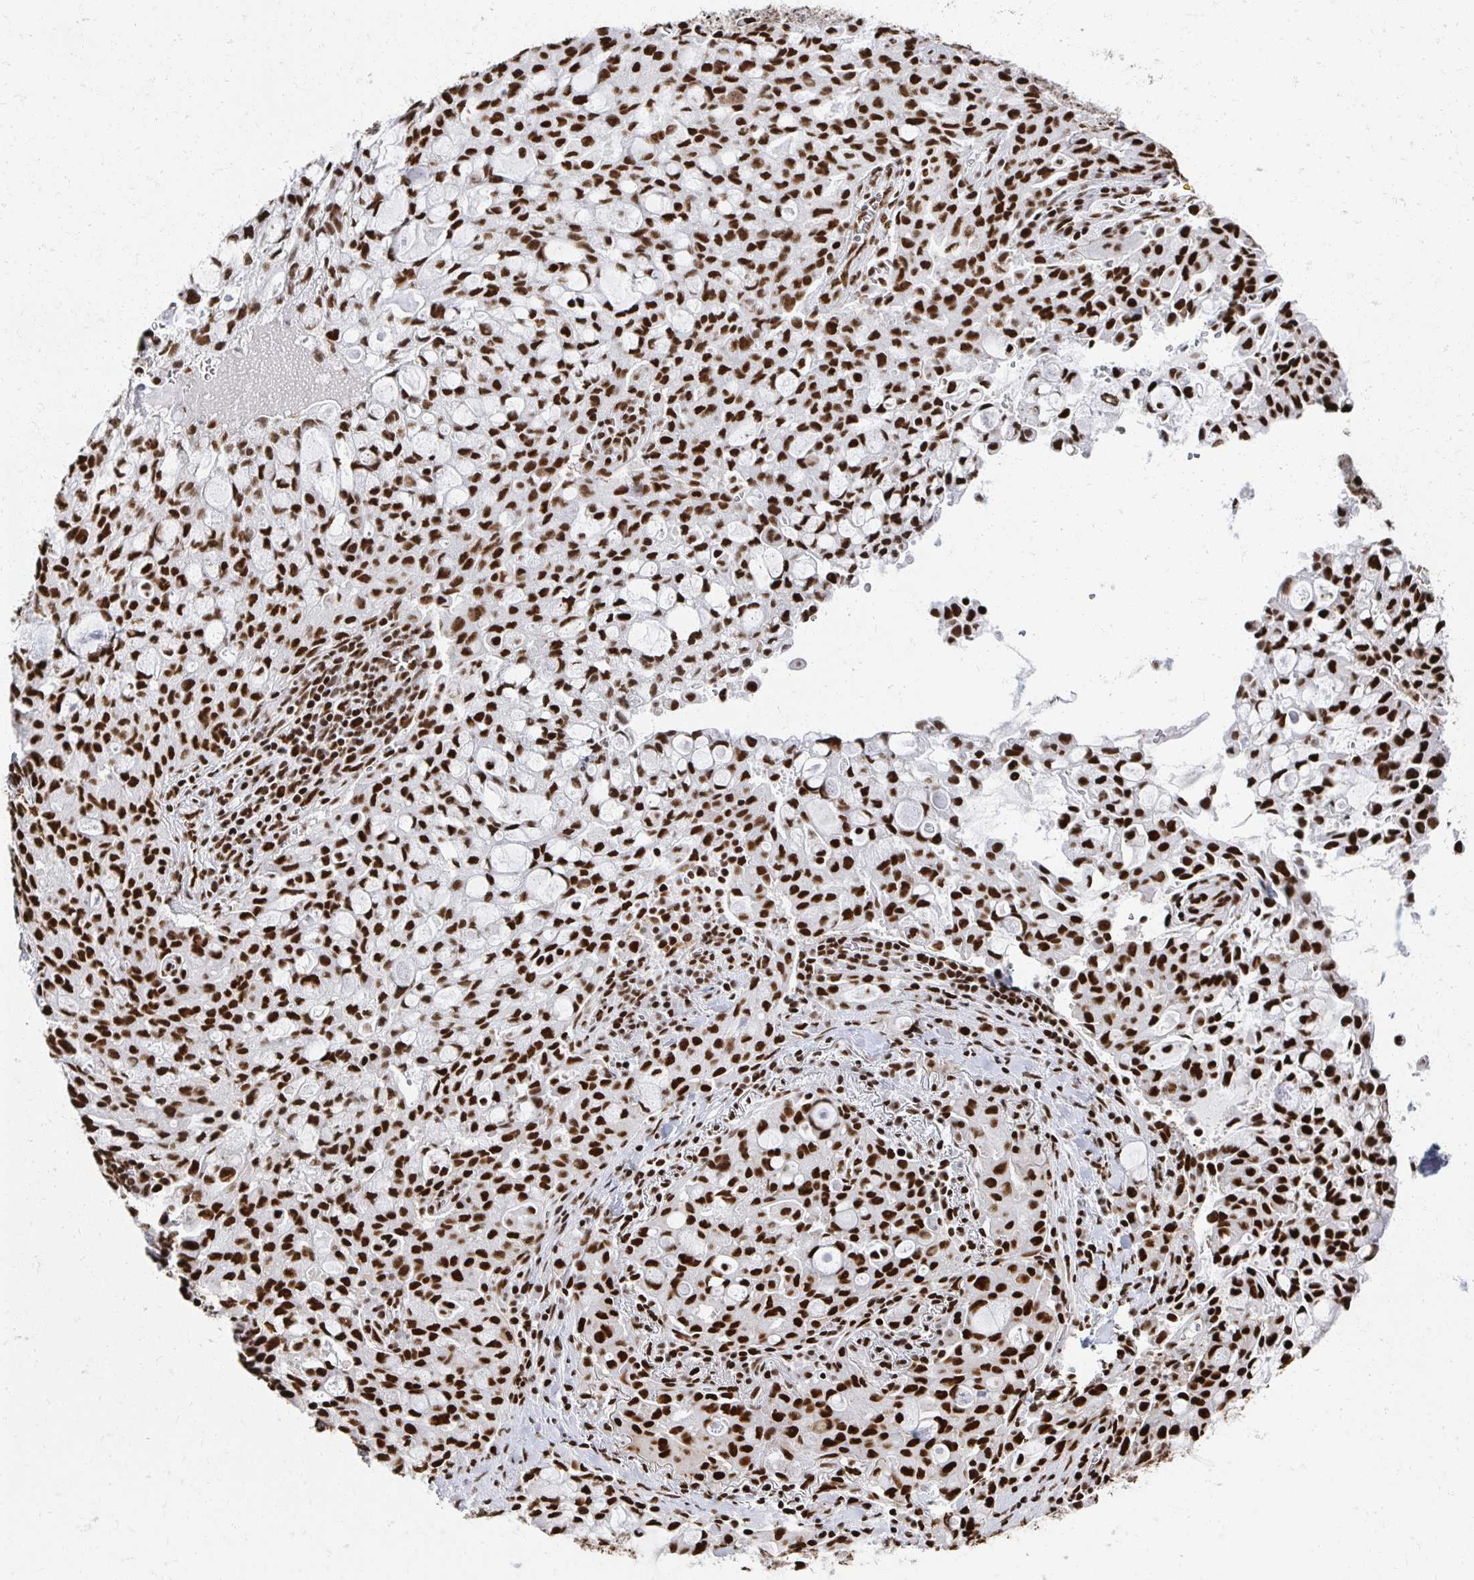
{"staining": {"intensity": "strong", "quantity": ">75%", "location": "nuclear"}, "tissue": "lung cancer", "cell_type": "Tumor cells", "image_type": "cancer", "snomed": [{"axis": "morphology", "description": "Adenocarcinoma, NOS"}, {"axis": "topography", "description": "Lung"}], "caption": "Protein analysis of lung adenocarcinoma tissue reveals strong nuclear positivity in about >75% of tumor cells.", "gene": "RBBP7", "patient": {"sex": "female", "age": 44}}